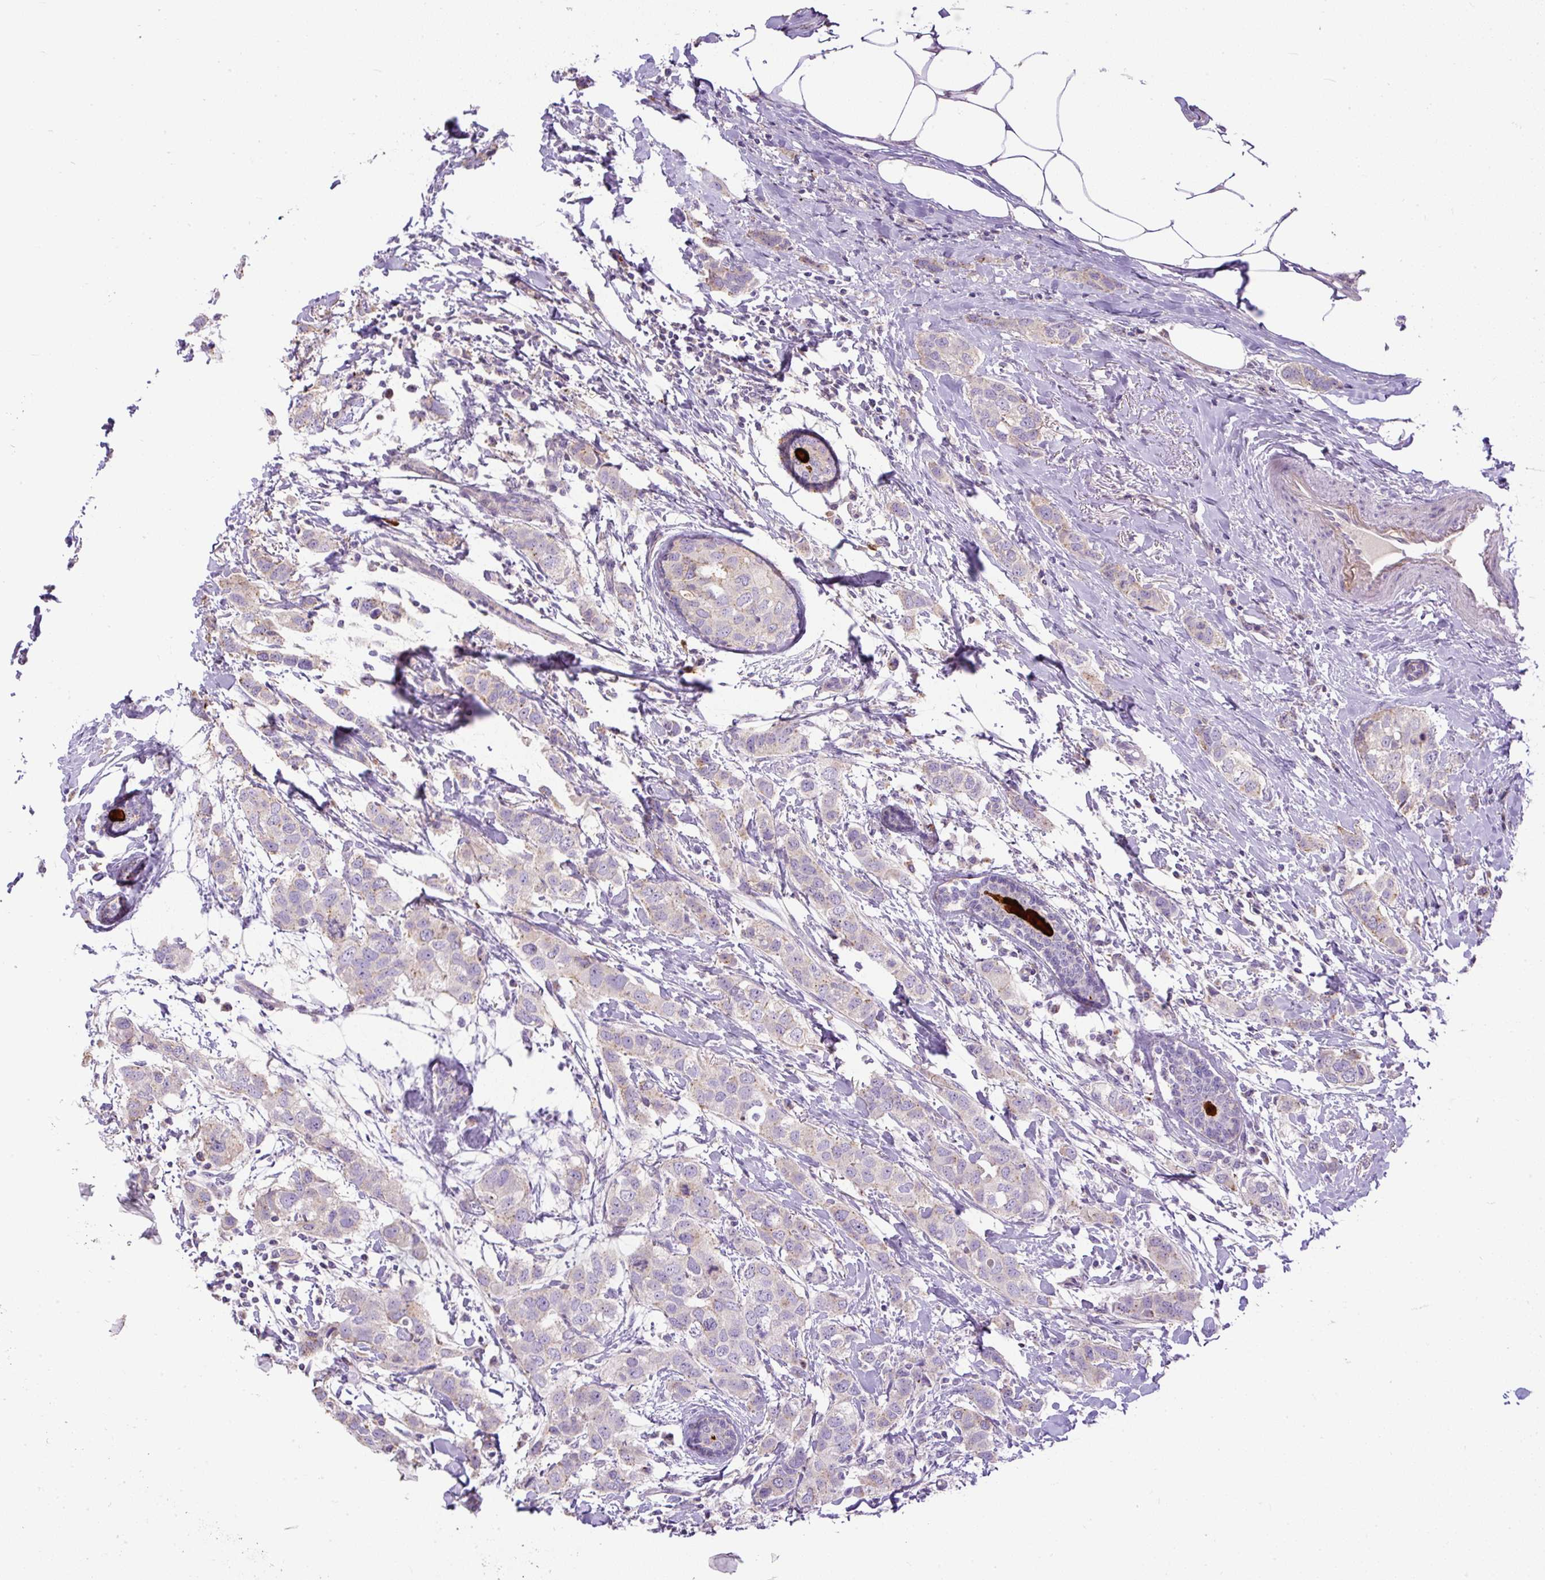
{"staining": {"intensity": "negative", "quantity": "none", "location": "none"}, "tissue": "breast cancer", "cell_type": "Tumor cells", "image_type": "cancer", "snomed": [{"axis": "morphology", "description": "Duct carcinoma"}, {"axis": "topography", "description": "Breast"}], "caption": "A histopathology image of human breast cancer (intraductal carcinoma) is negative for staining in tumor cells.", "gene": "CFAP47", "patient": {"sex": "female", "age": 50}}